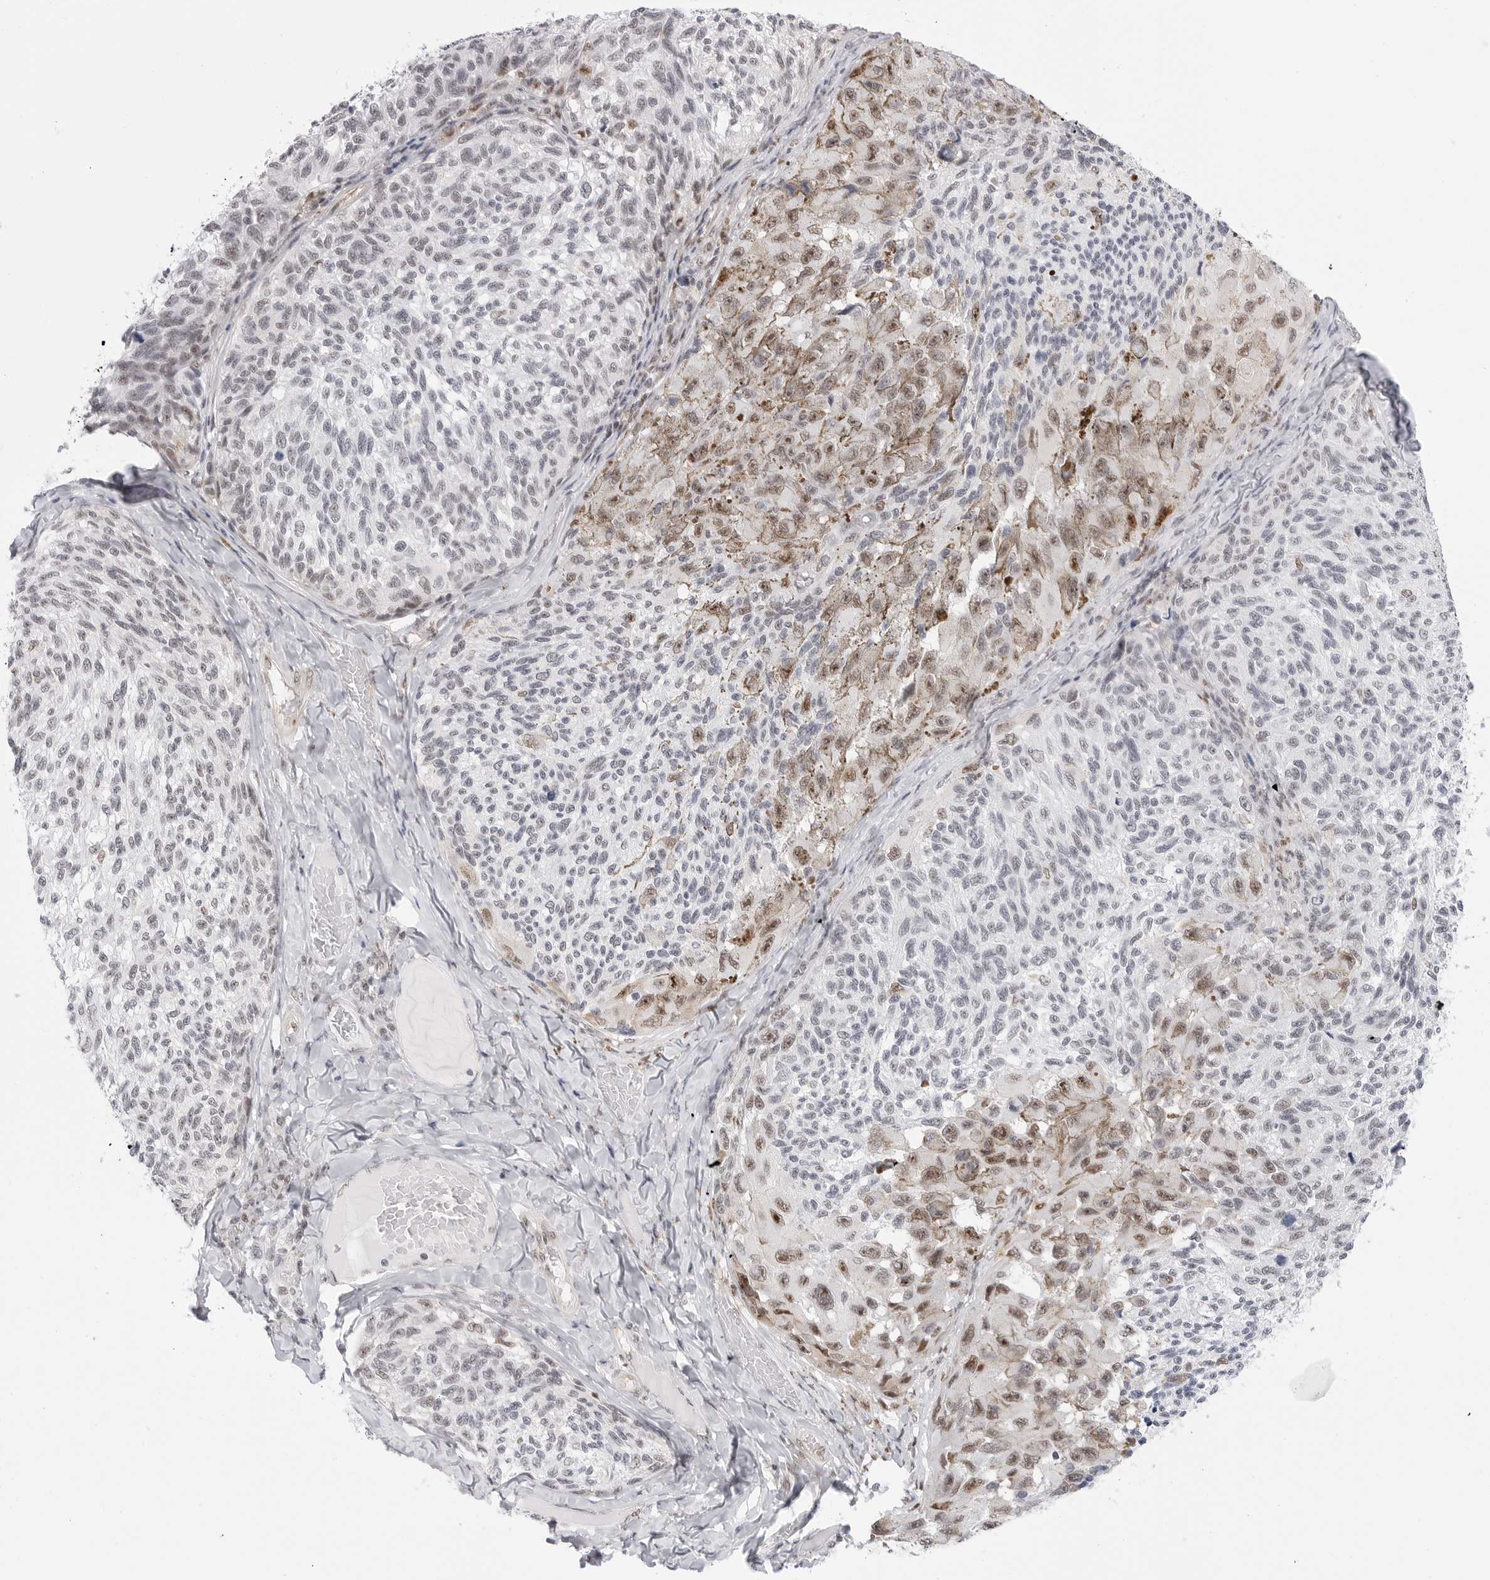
{"staining": {"intensity": "moderate", "quantity": "25%-75%", "location": "nuclear"}, "tissue": "melanoma", "cell_type": "Tumor cells", "image_type": "cancer", "snomed": [{"axis": "morphology", "description": "Malignant melanoma, NOS"}, {"axis": "topography", "description": "Skin"}], "caption": "Protein expression analysis of human melanoma reveals moderate nuclear positivity in about 25%-75% of tumor cells. (brown staining indicates protein expression, while blue staining denotes nuclei).", "gene": "C1orf162", "patient": {"sex": "female", "age": 73}}